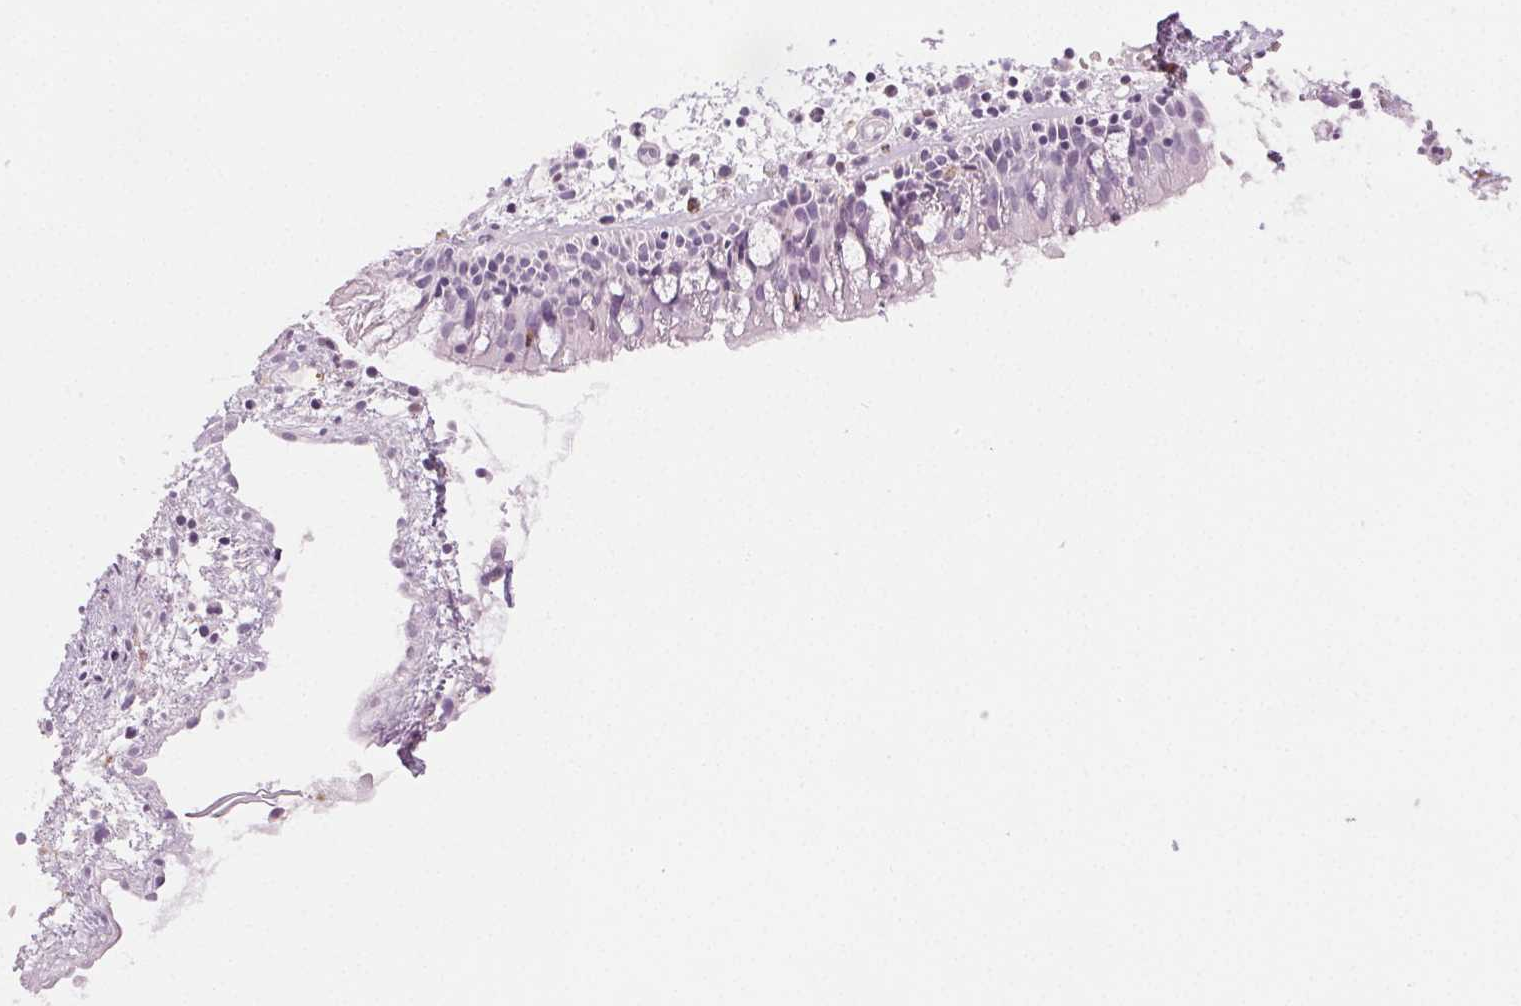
{"staining": {"intensity": "negative", "quantity": "none", "location": "none"}, "tissue": "nasopharynx", "cell_type": "Respiratory epithelial cells", "image_type": "normal", "snomed": [{"axis": "morphology", "description": "Normal tissue, NOS"}, {"axis": "topography", "description": "Nasopharynx"}], "caption": "Image shows no protein staining in respiratory epithelial cells of unremarkable nasopharynx.", "gene": "MPO", "patient": {"sex": "male", "age": 31}}